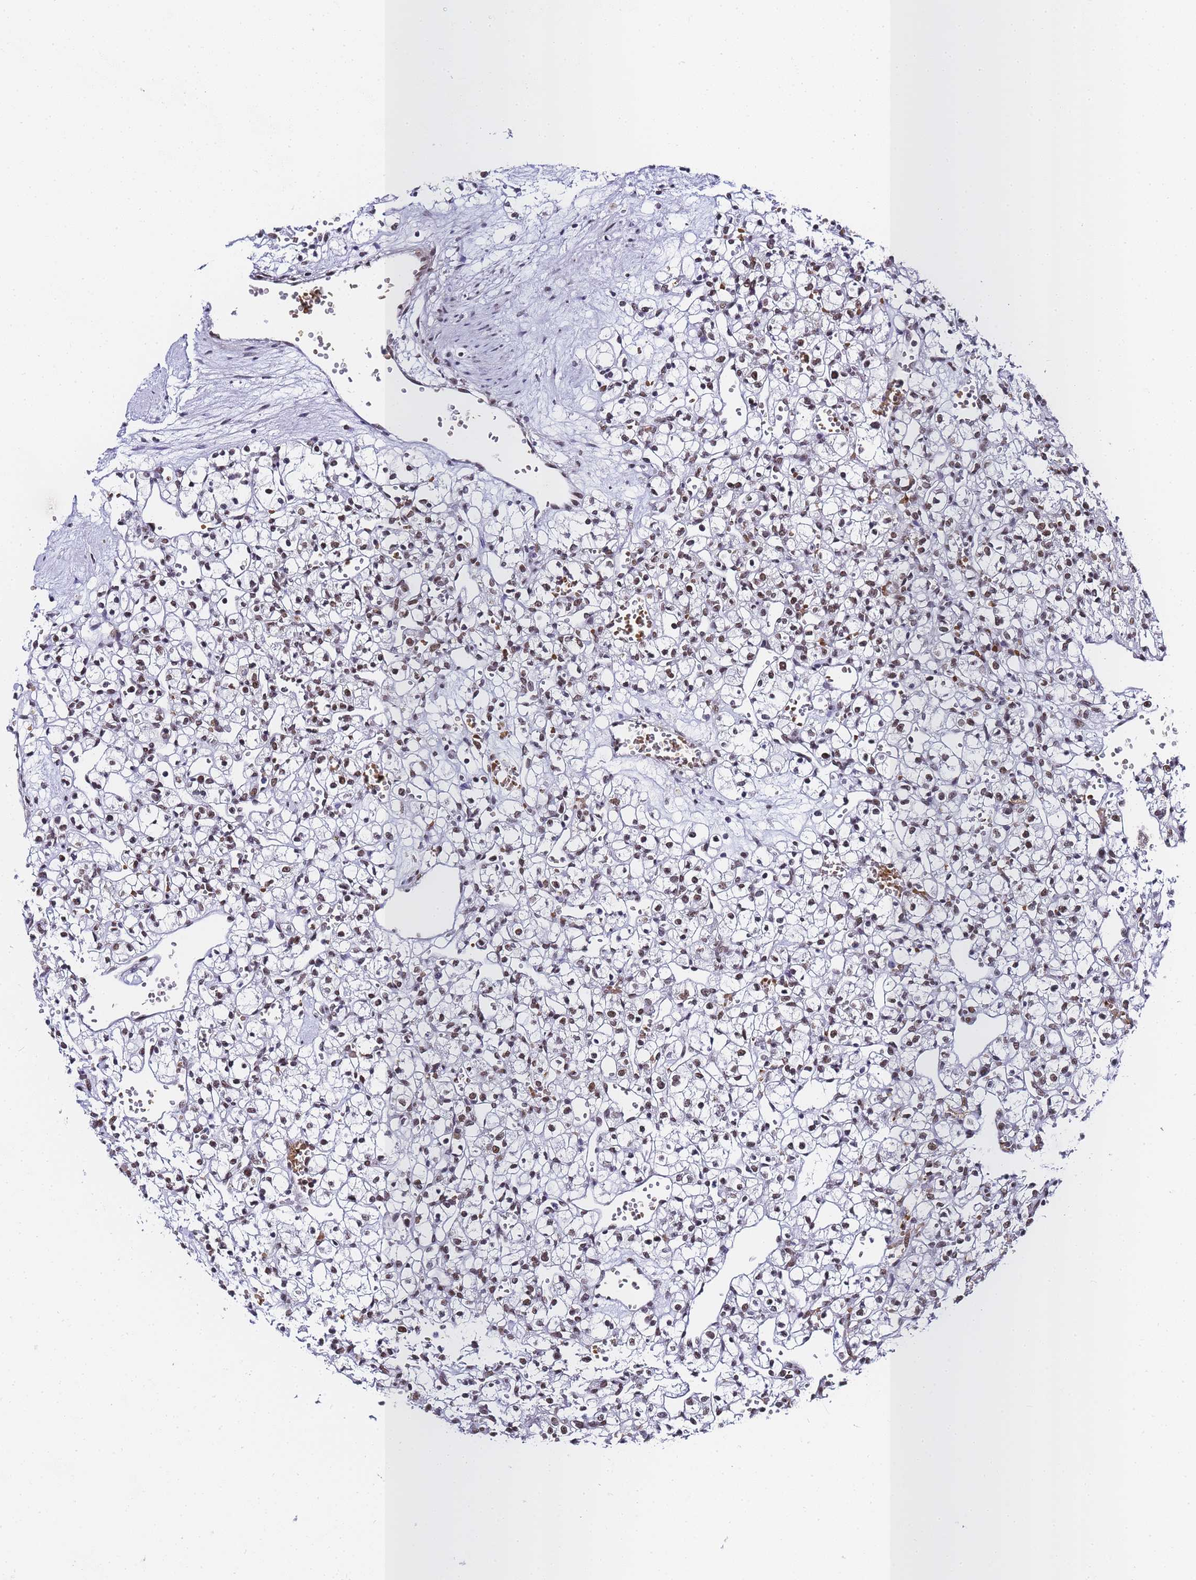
{"staining": {"intensity": "weak", "quantity": "<25%", "location": "nuclear"}, "tissue": "renal cancer", "cell_type": "Tumor cells", "image_type": "cancer", "snomed": [{"axis": "morphology", "description": "Adenocarcinoma, NOS"}, {"axis": "topography", "description": "Kidney"}], "caption": "This is a photomicrograph of IHC staining of renal cancer (adenocarcinoma), which shows no positivity in tumor cells.", "gene": "POLR1A", "patient": {"sex": "female", "age": 59}}